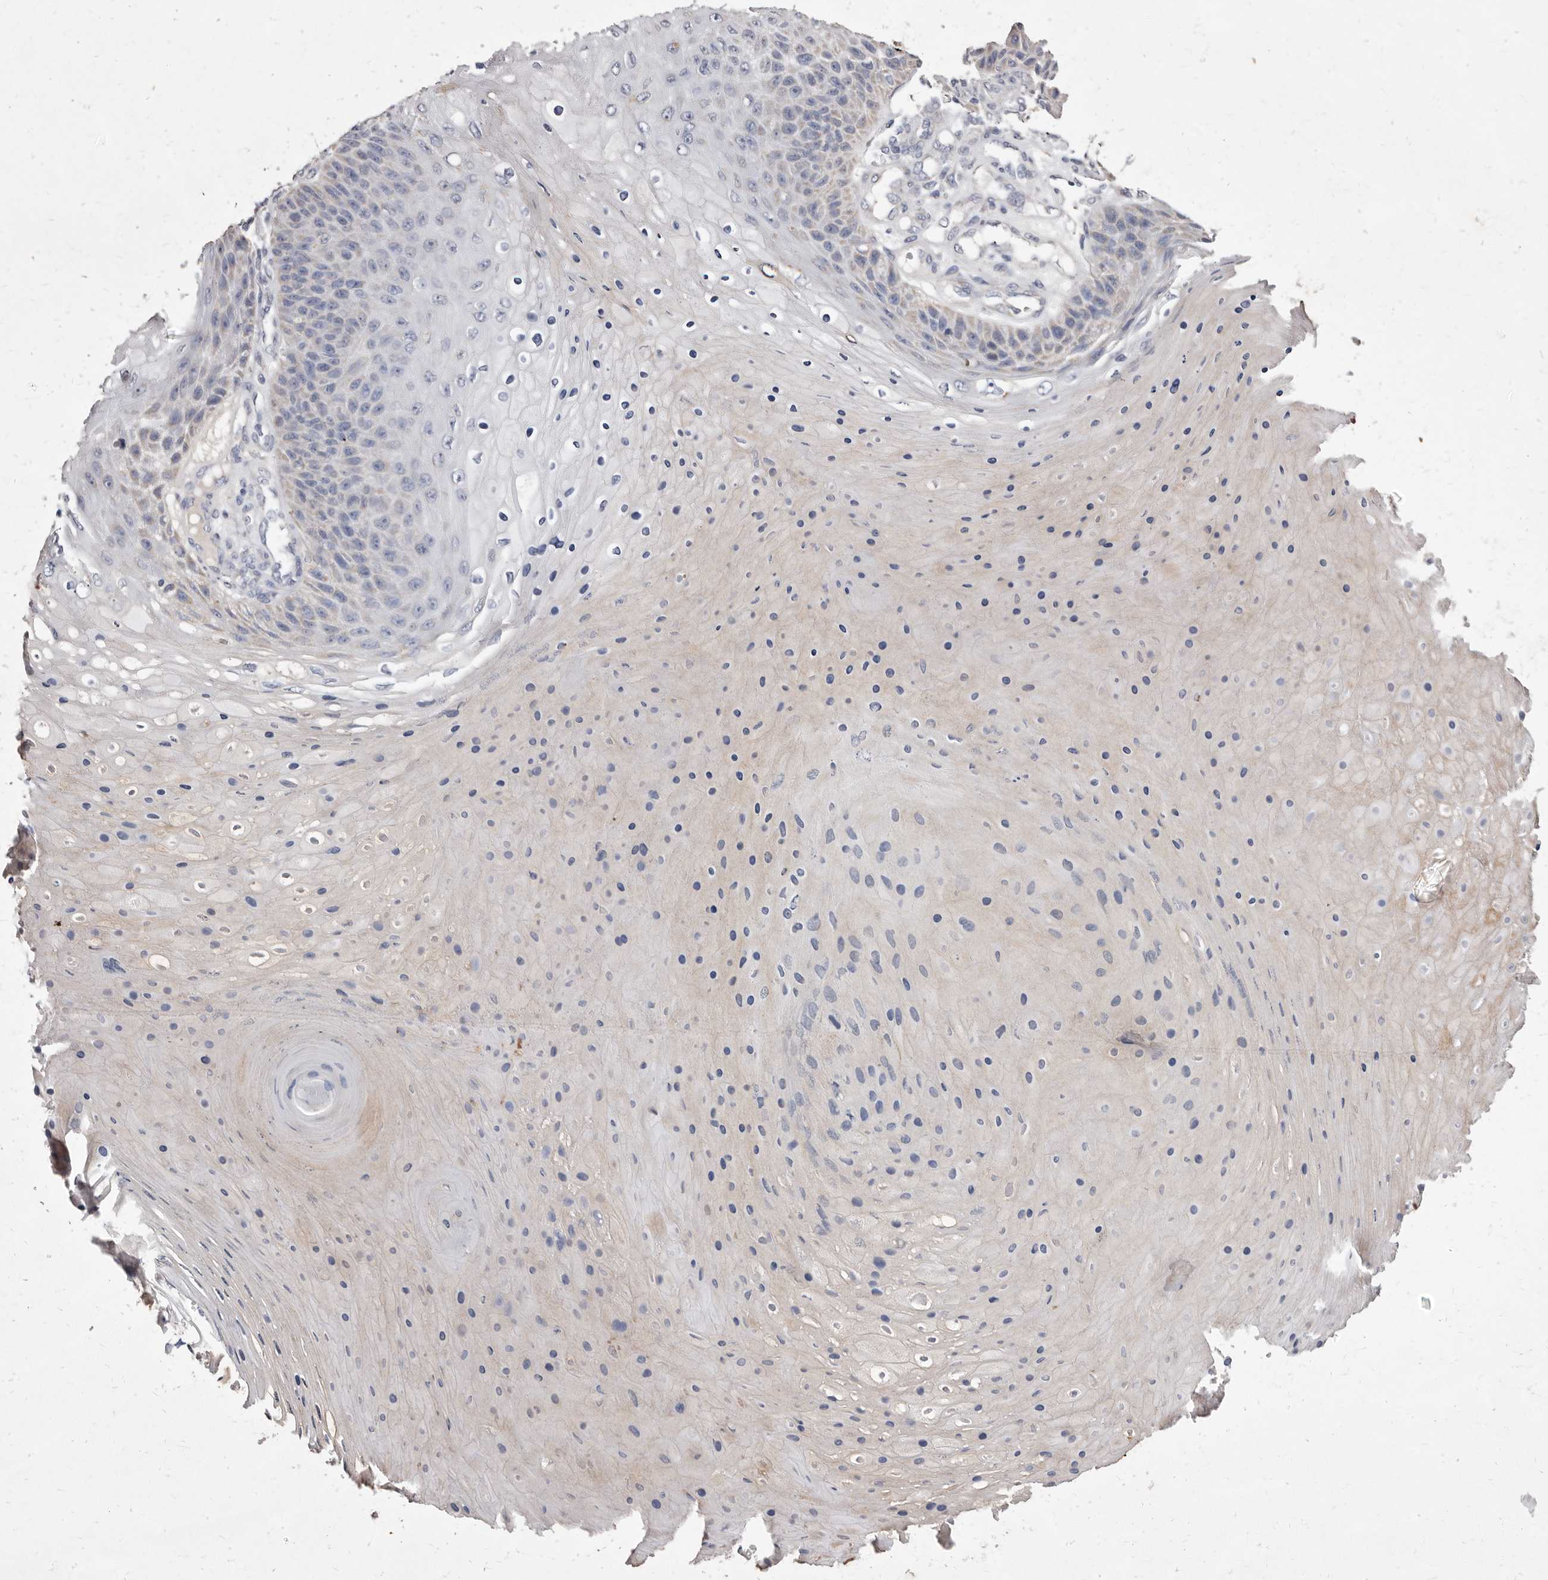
{"staining": {"intensity": "negative", "quantity": "none", "location": "none"}, "tissue": "skin cancer", "cell_type": "Tumor cells", "image_type": "cancer", "snomed": [{"axis": "morphology", "description": "Squamous cell carcinoma, NOS"}, {"axis": "topography", "description": "Skin"}], "caption": "Skin cancer was stained to show a protein in brown. There is no significant expression in tumor cells.", "gene": "CYP2E1", "patient": {"sex": "female", "age": 88}}